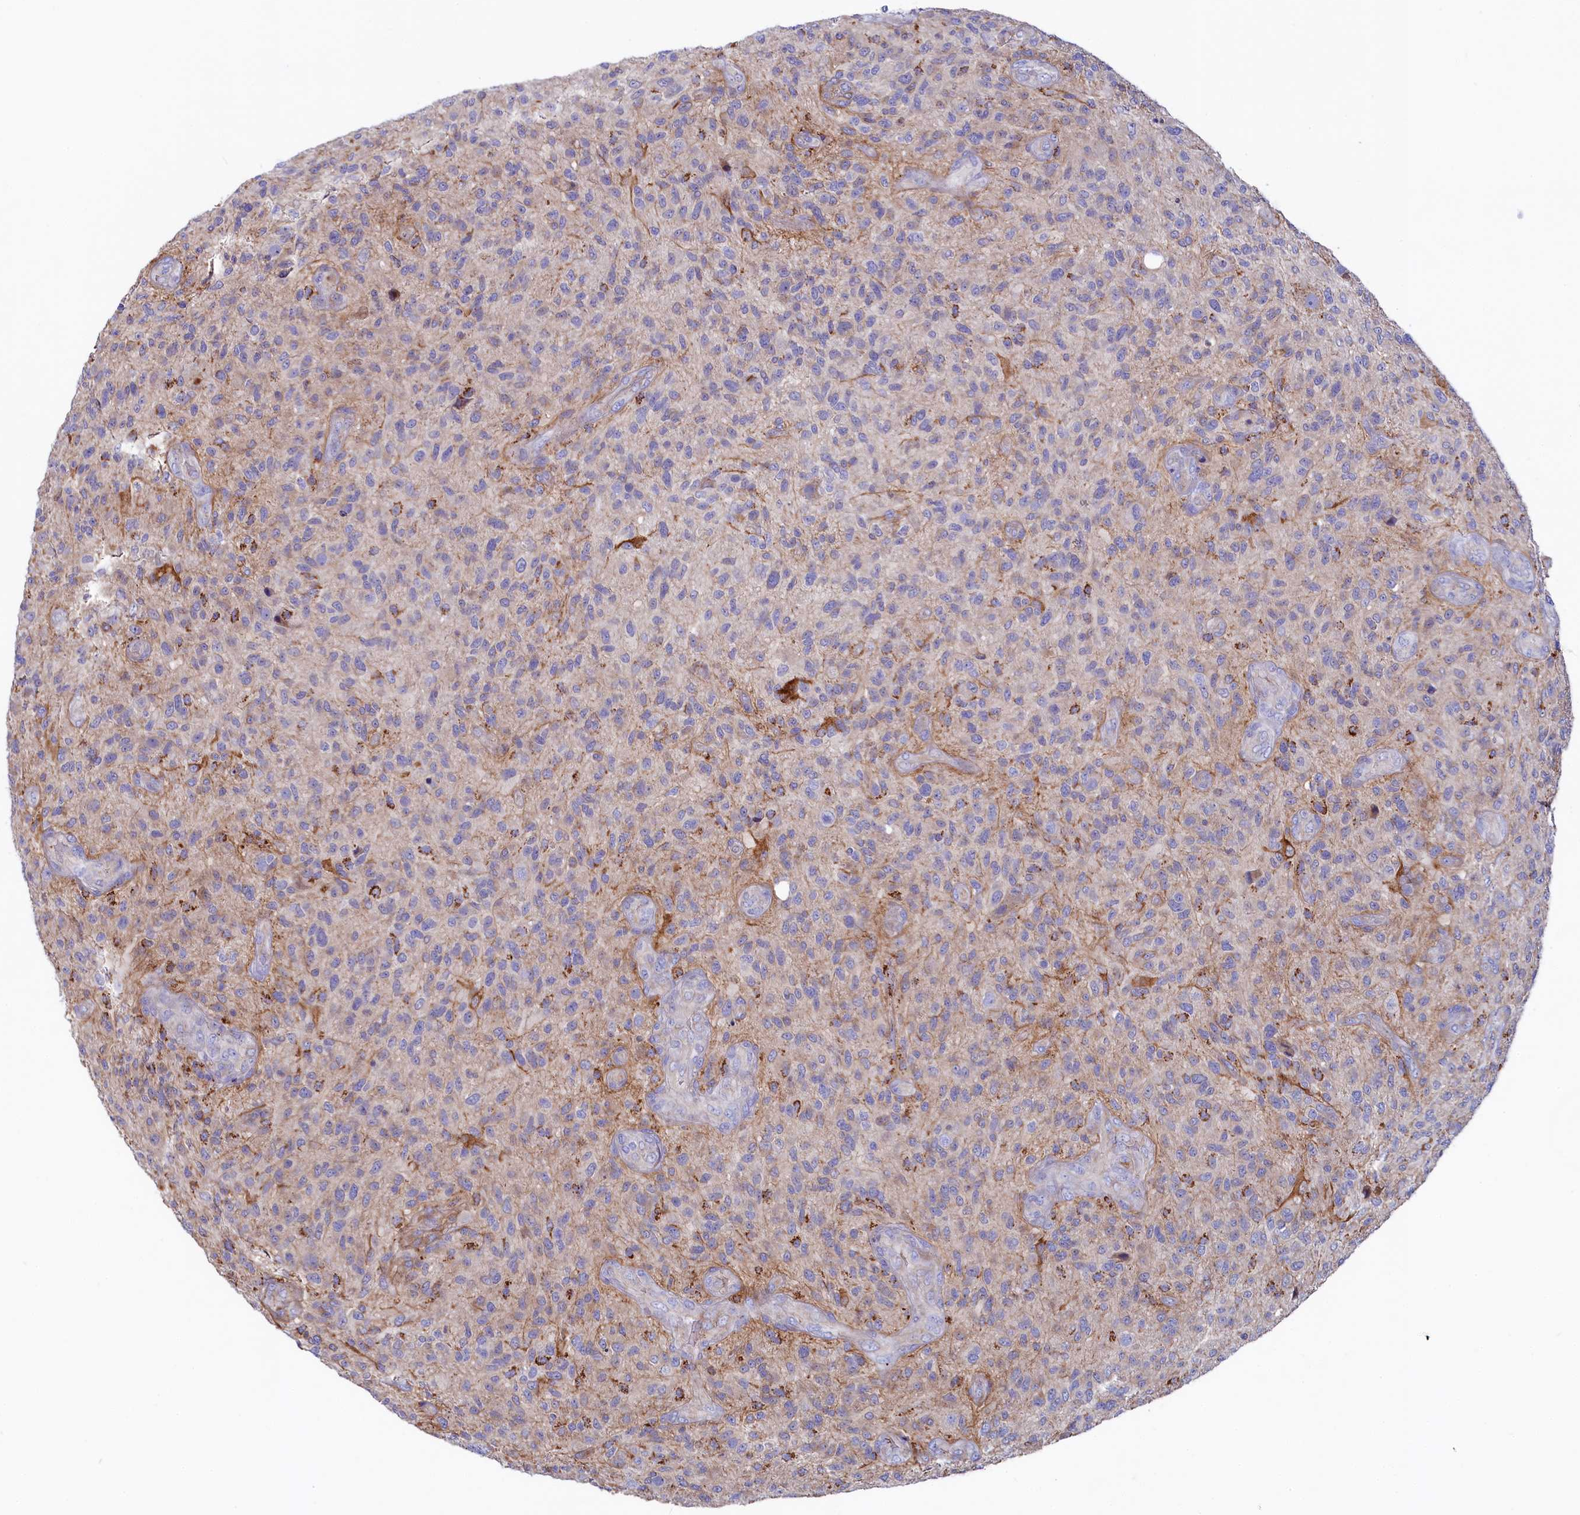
{"staining": {"intensity": "negative", "quantity": "none", "location": "none"}, "tissue": "glioma", "cell_type": "Tumor cells", "image_type": "cancer", "snomed": [{"axis": "morphology", "description": "Glioma, malignant, High grade"}, {"axis": "topography", "description": "Brain"}], "caption": "Immunohistochemistry micrograph of human glioma stained for a protein (brown), which displays no staining in tumor cells.", "gene": "ASTE1", "patient": {"sex": "male", "age": 47}}